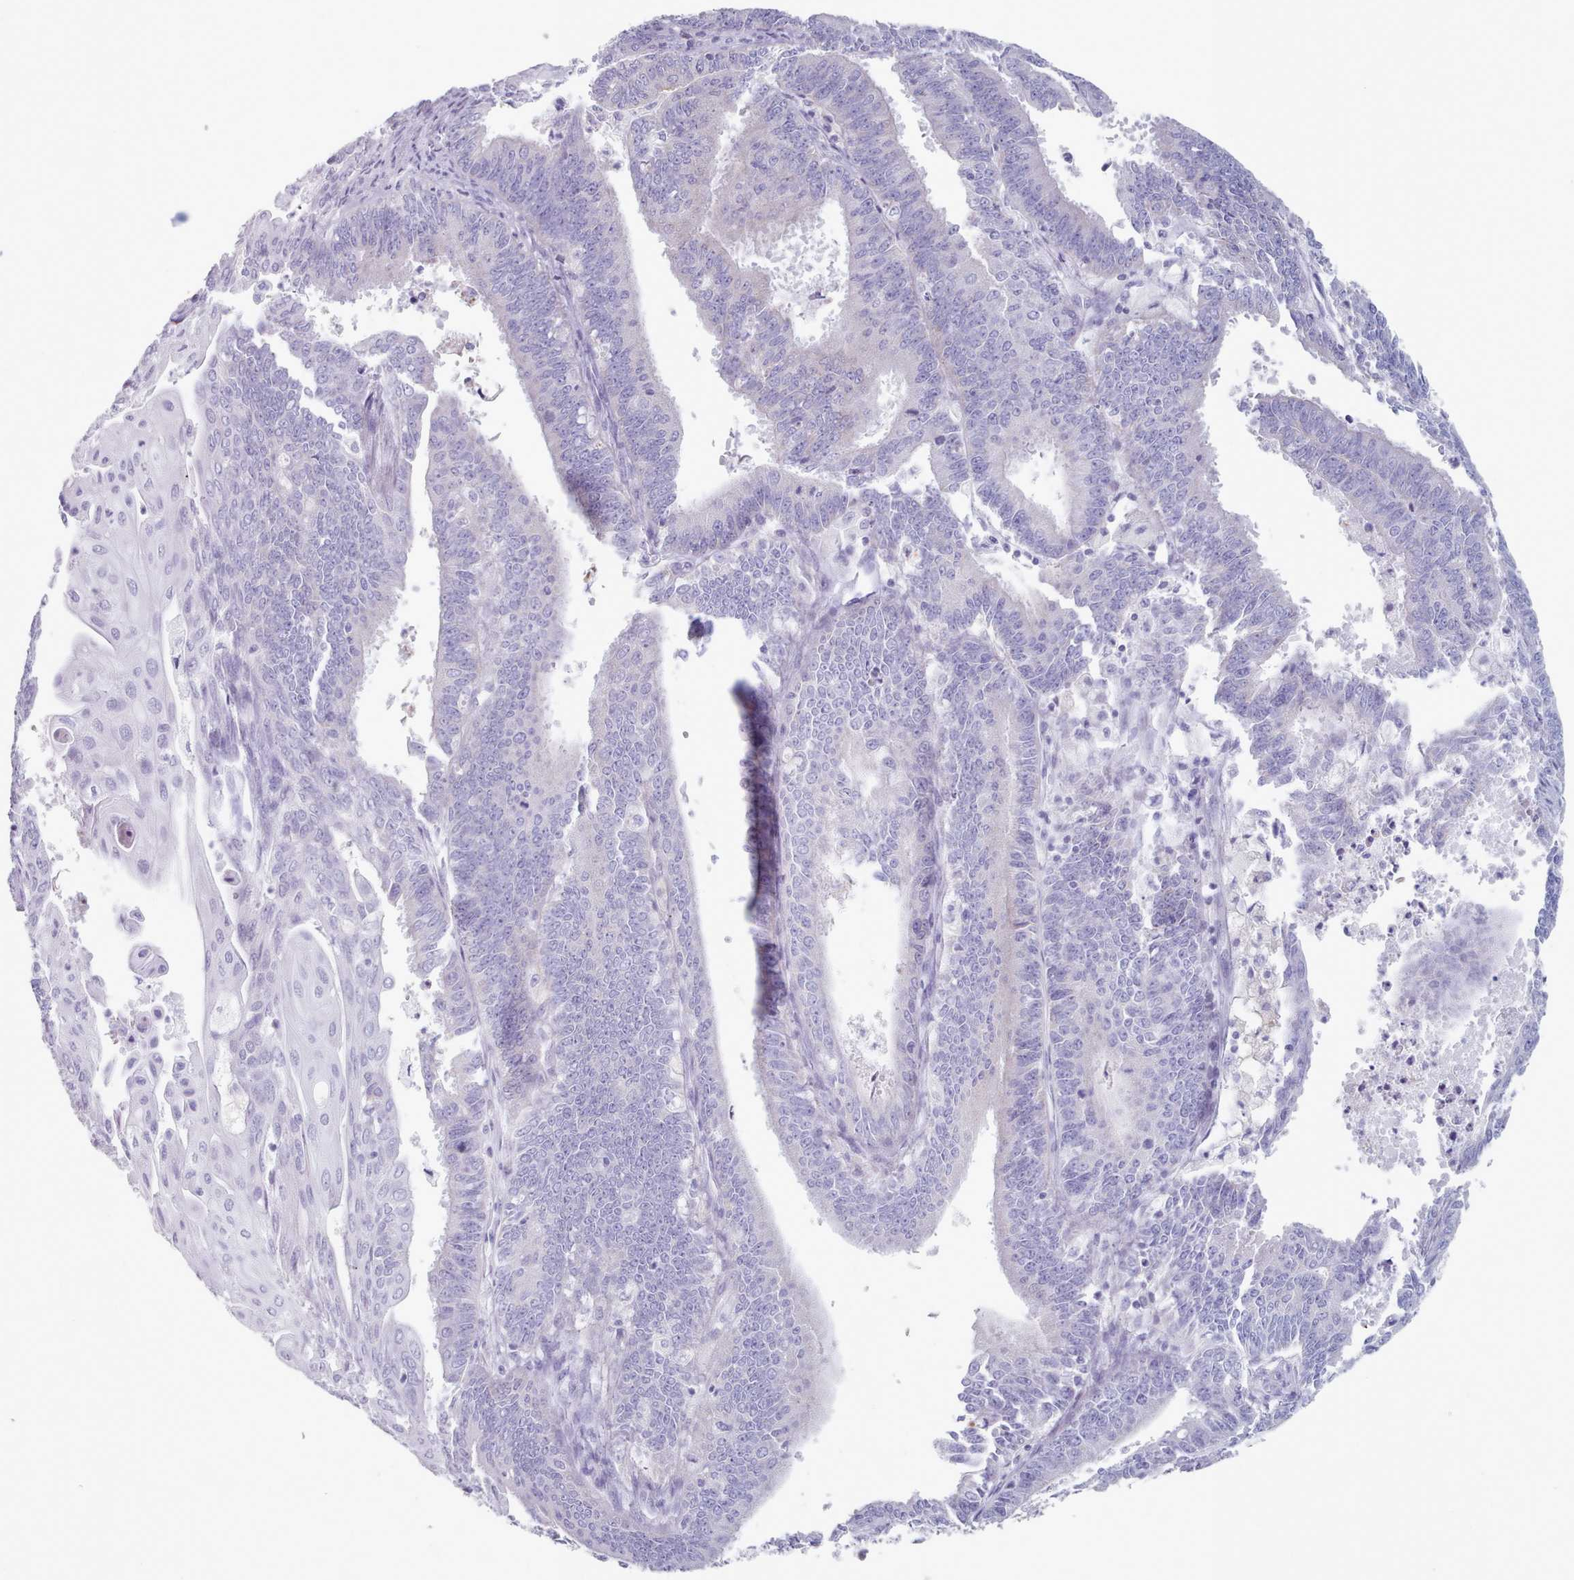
{"staining": {"intensity": "negative", "quantity": "none", "location": "none"}, "tissue": "endometrial cancer", "cell_type": "Tumor cells", "image_type": "cancer", "snomed": [{"axis": "morphology", "description": "Adenocarcinoma, NOS"}, {"axis": "topography", "description": "Endometrium"}], "caption": "This is a image of immunohistochemistry (IHC) staining of endometrial cancer (adenocarcinoma), which shows no expression in tumor cells.", "gene": "HAO1", "patient": {"sex": "female", "age": 73}}